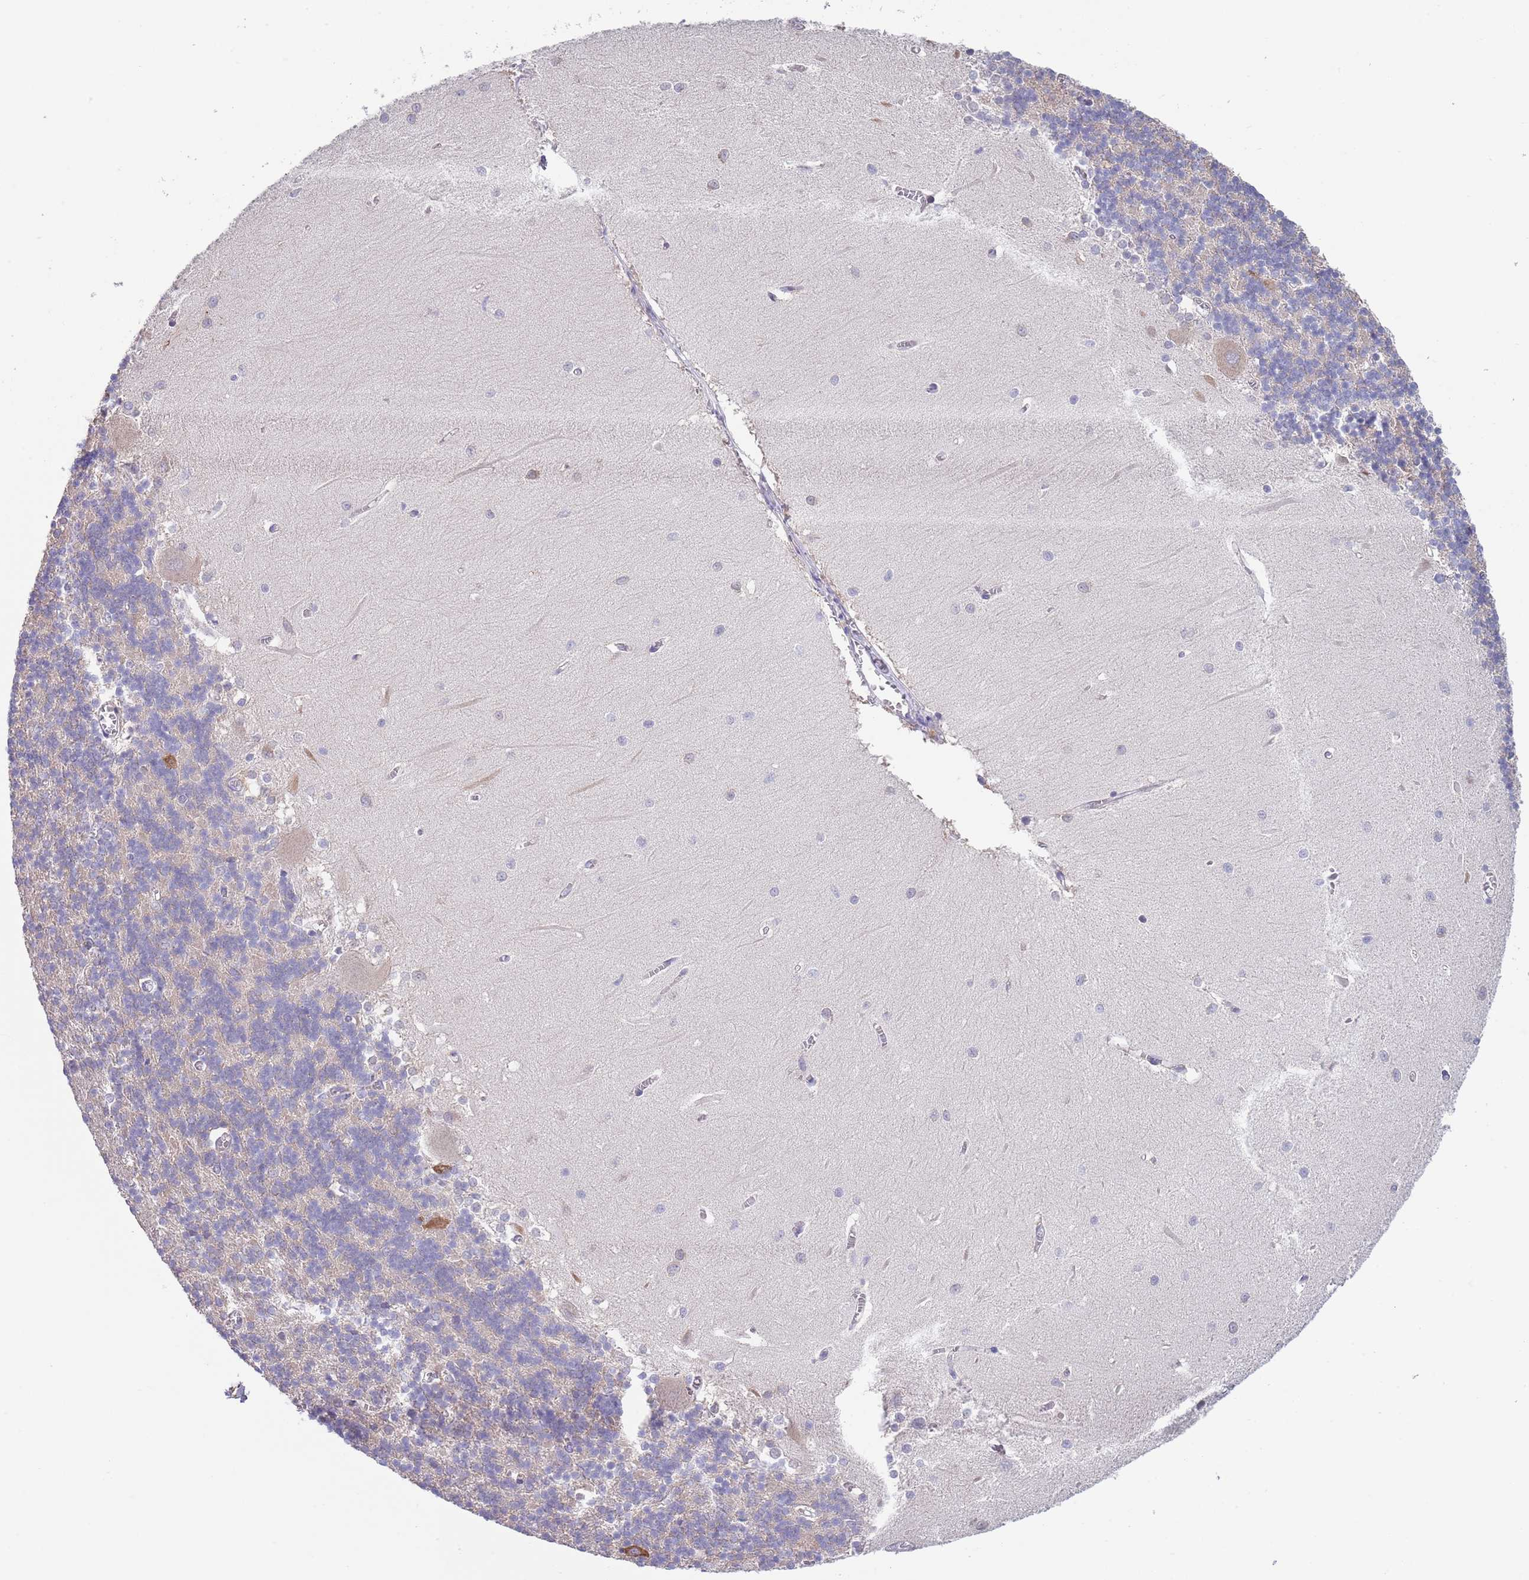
{"staining": {"intensity": "negative", "quantity": "none", "location": "none"}, "tissue": "cerebellum", "cell_type": "Cells in granular layer", "image_type": "normal", "snomed": [{"axis": "morphology", "description": "Normal tissue, NOS"}, {"axis": "topography", "description": "Cerebellum"}], "caption": "Photomicrograph shows no protein positivity in cells in granular layer of benign cerebellum.", "gene": "RNF169", "patient": {"sex": "male", "age": 37}}